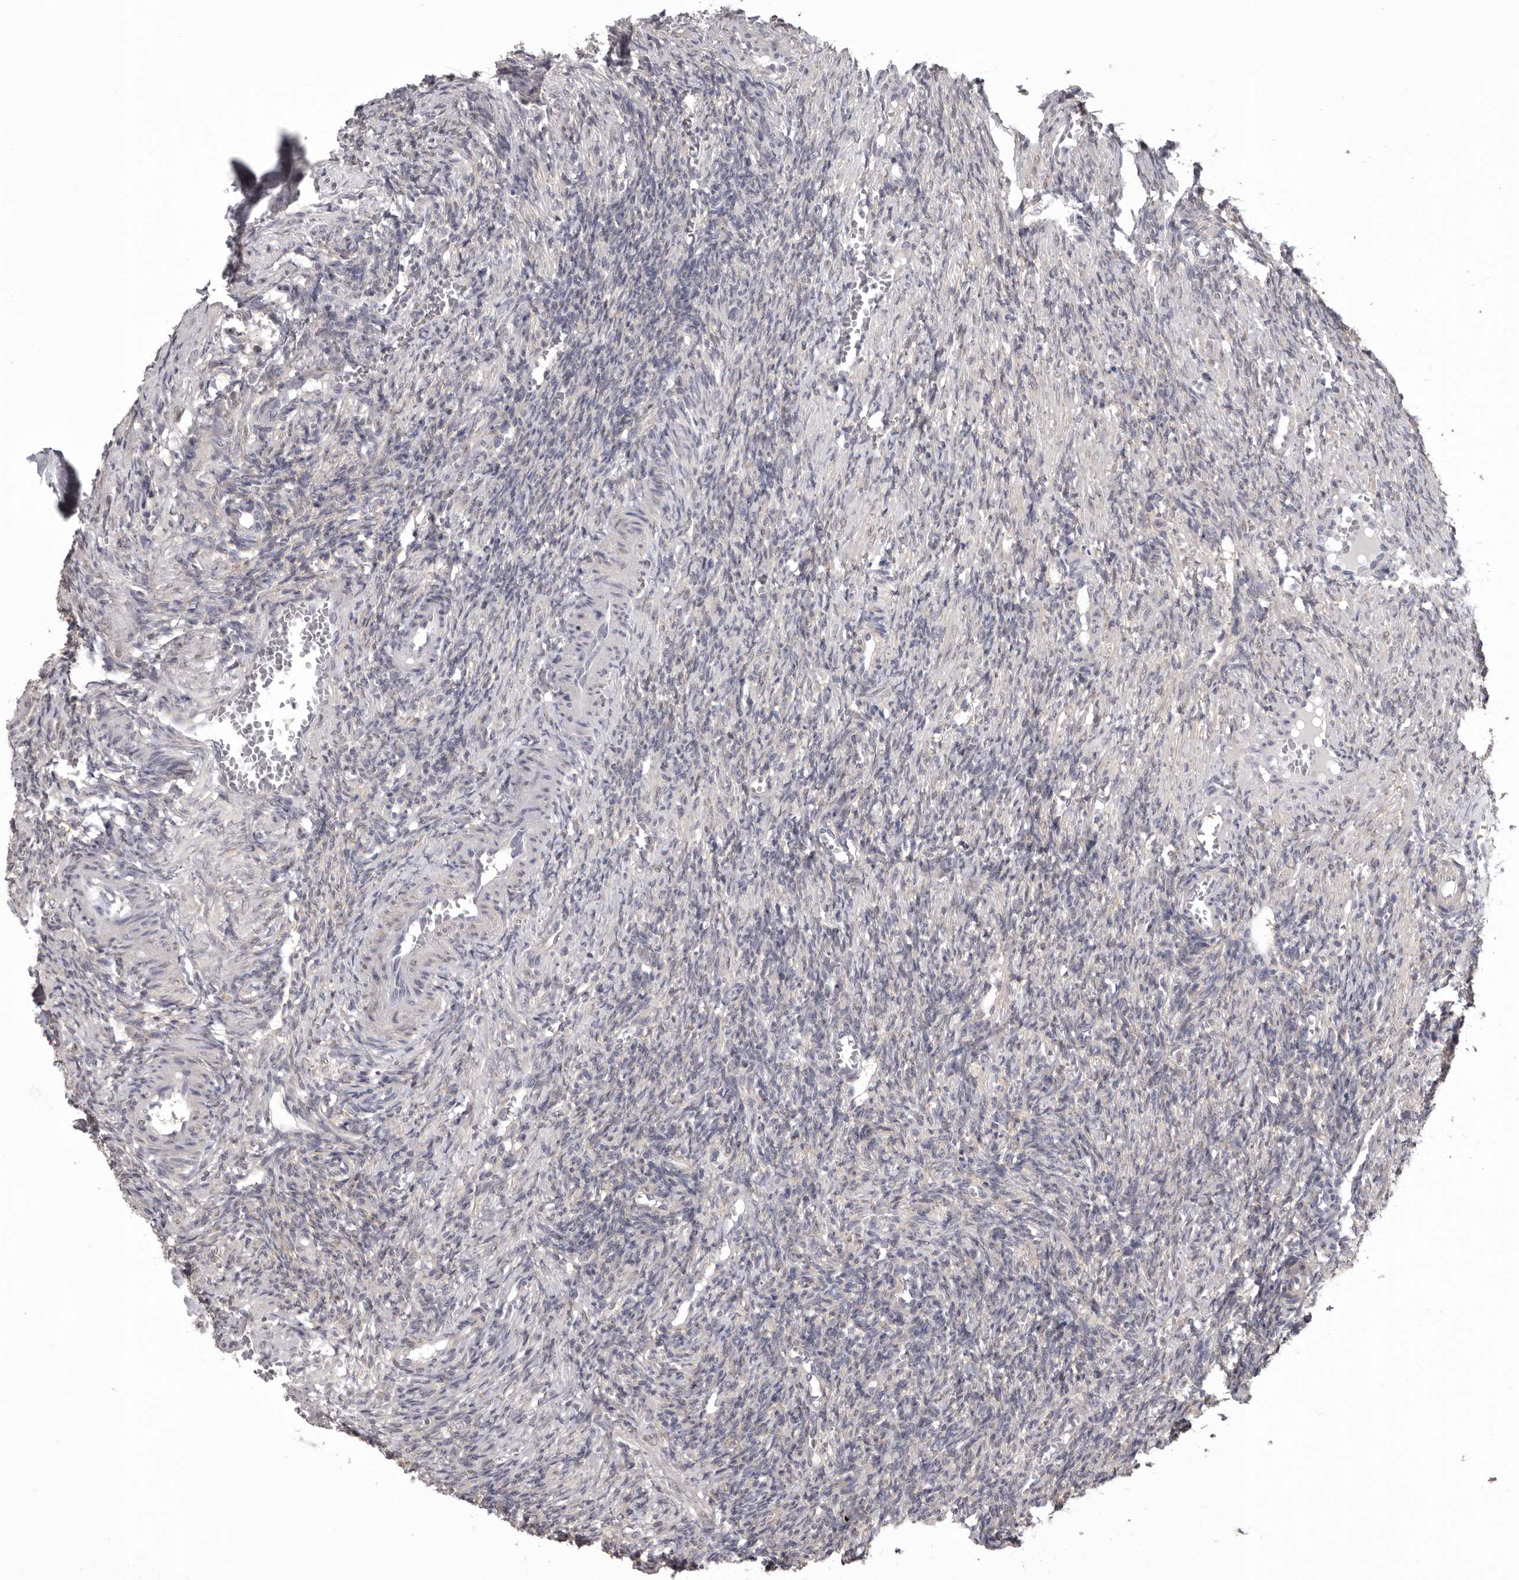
{"staining": {"intensity": "weak", "quantity": "25%-75%", "location": "cytoplasmic/membranous"}, "tissue": "ovary", "cell_type": "Follicle cells", "image_type": "normal", "snomed": [{"axis": "morphology", "description": "Normal tissue, NOS"}, {"axis": "topography", "description": "Ovary"}], "caption": "Ovary stained with DAB IHC shows low levels of weak cytoplasmic/membranous expression in about 25%-75% of follicle cells.", "gene": "MDH1", "patient": {"sex": "female", "age": 27}}